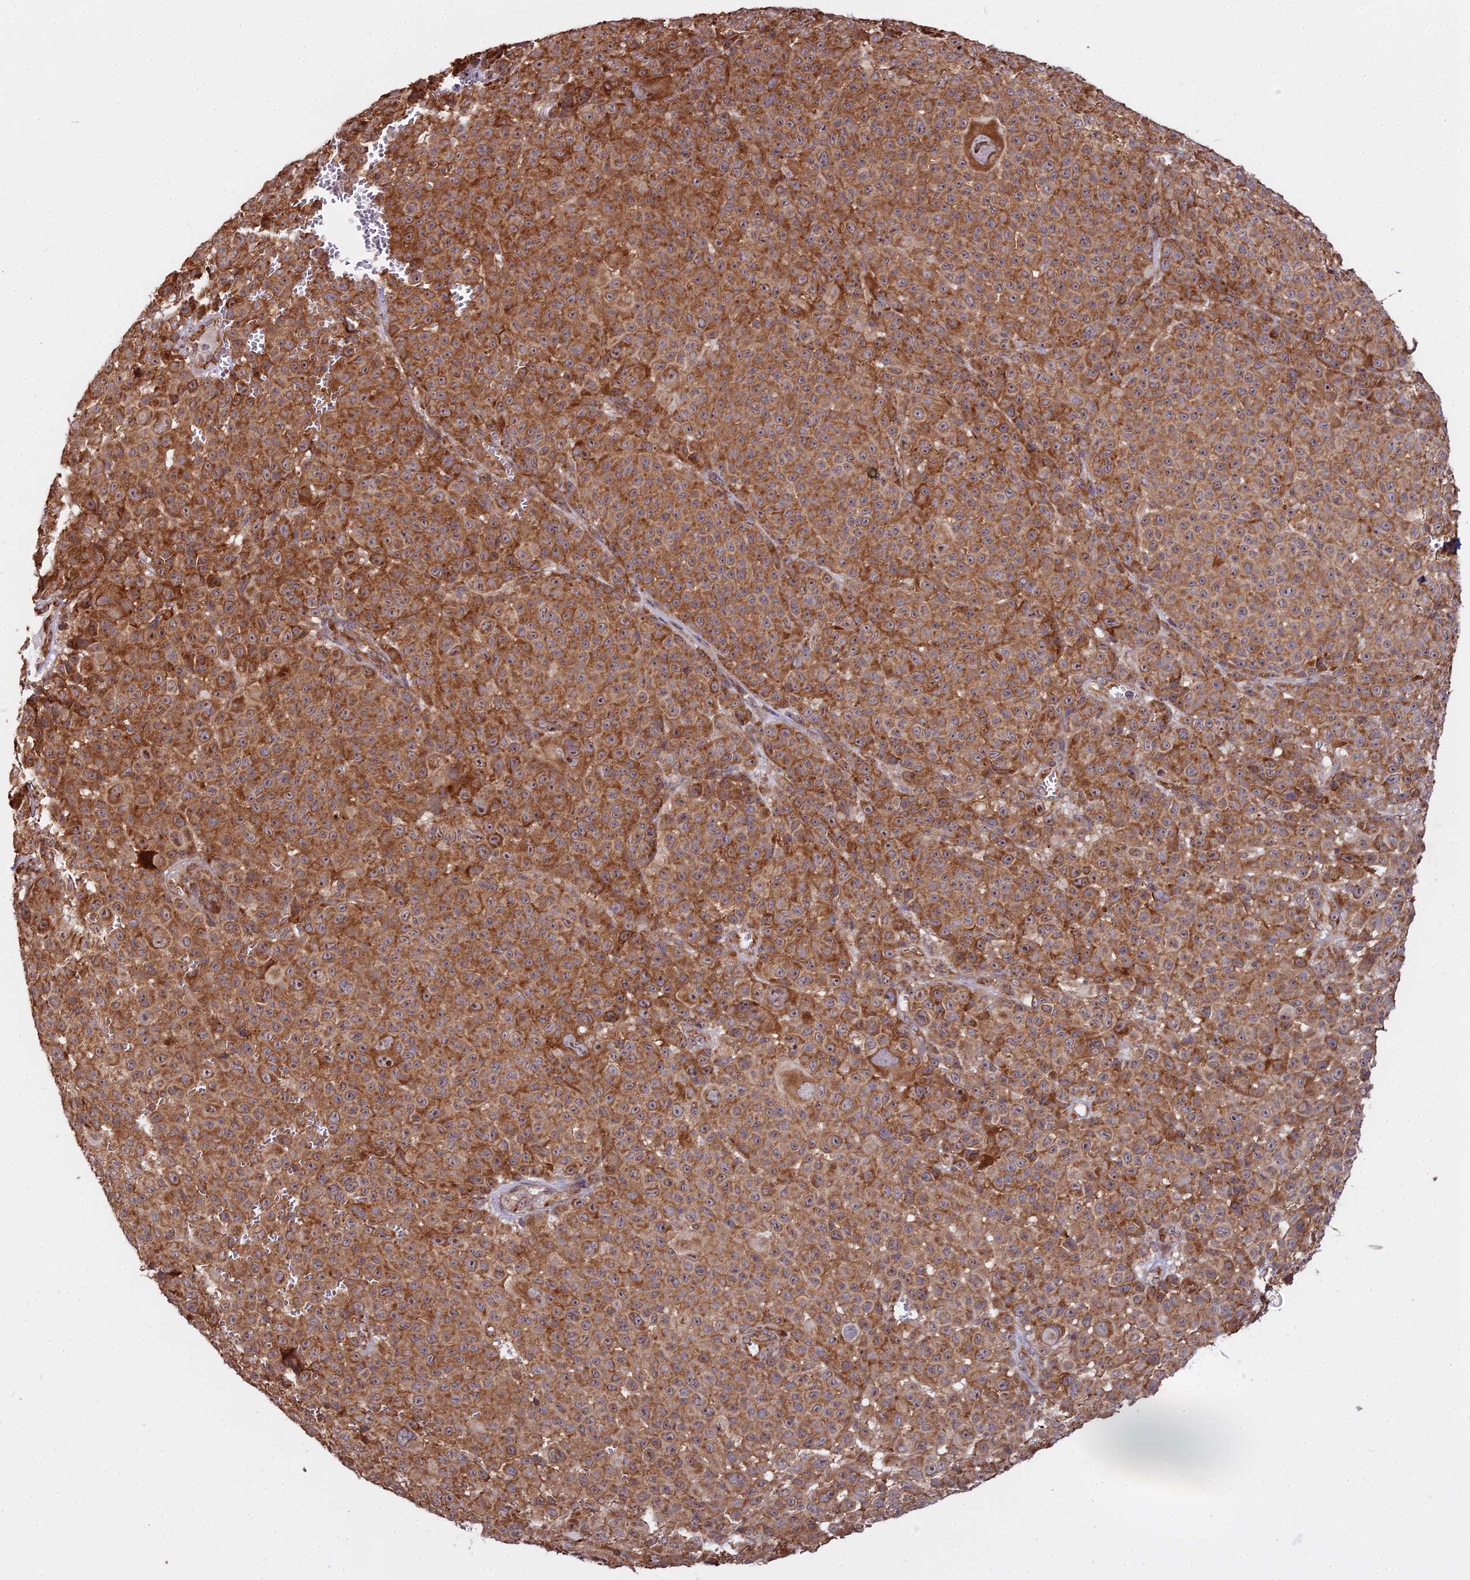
{"staining": {"intensity": "strong", "quantity": ">75%", "location": "cytoplasmic/membranous"}, "tissue": "melanoma", "cell_type": "Tumor cells", "image_type": "cancer", "snomed": [{"axis": "morphology", "description": "Malignant melanoma, NOS"}, {"axis": "topography", "description": "Skin"}], "caption": "Malignant melanoma tissue exhibits strong cytoplasmic/membranous positivity in about >75% of tumor cells, visualized by immunohistochemistry.", "gene": "RPL26", "patient": {"sex": "female", "age": 94}}